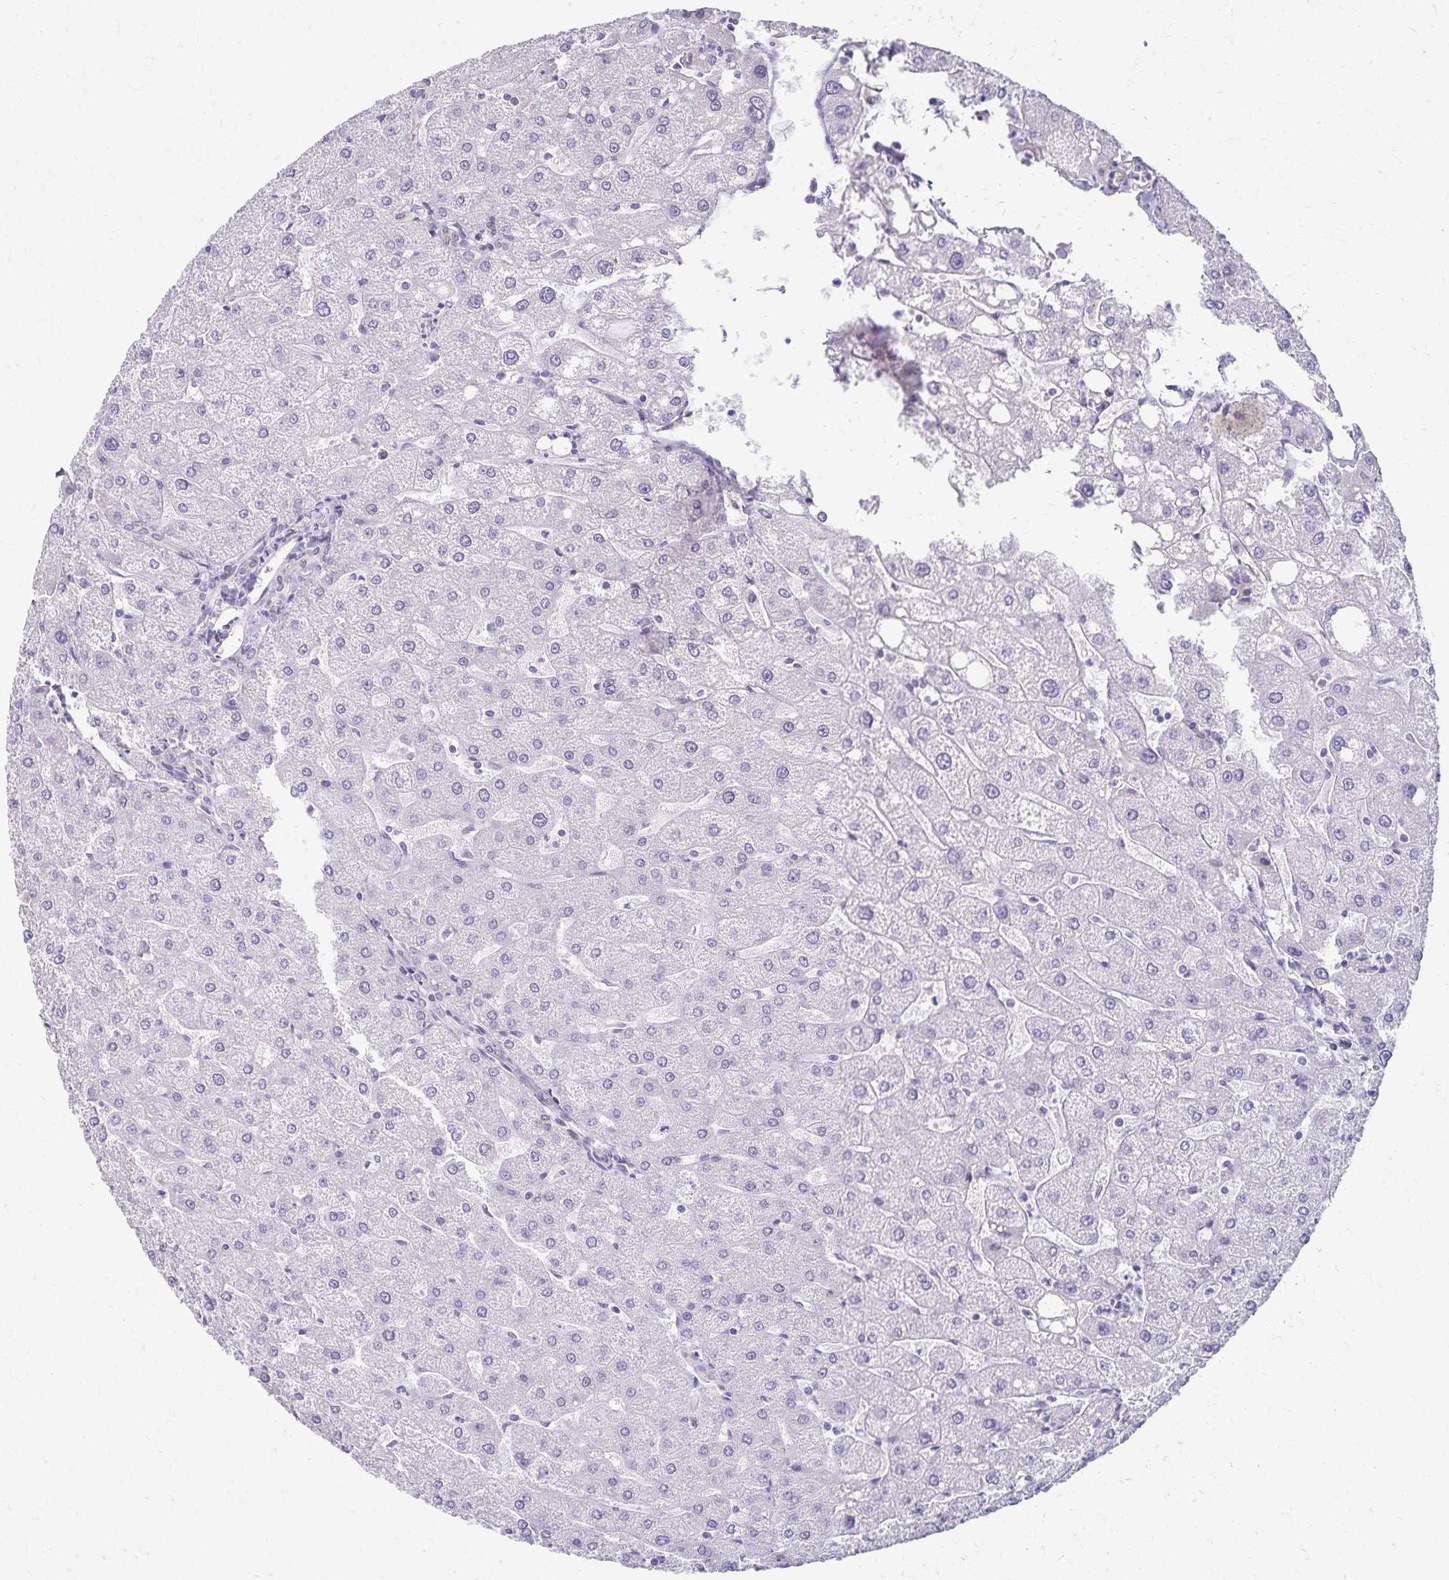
{"staining": {"intensity": "negative", "quantity": "none", "location": "none"}, "tissue": "liver", "cell_type": "Cholangiocytes", "image_type": "normal", "snomed": [{"axis": "morphology", "description": "Normal tissue, NOS"}, {"axis": "topography", "description": "Liver"}], "caption": "Liver stained for a protein using IHC shows no staining cholangiocytes.", "gene": "KISS1", "patient": {"sex": "male", "age": 67}}